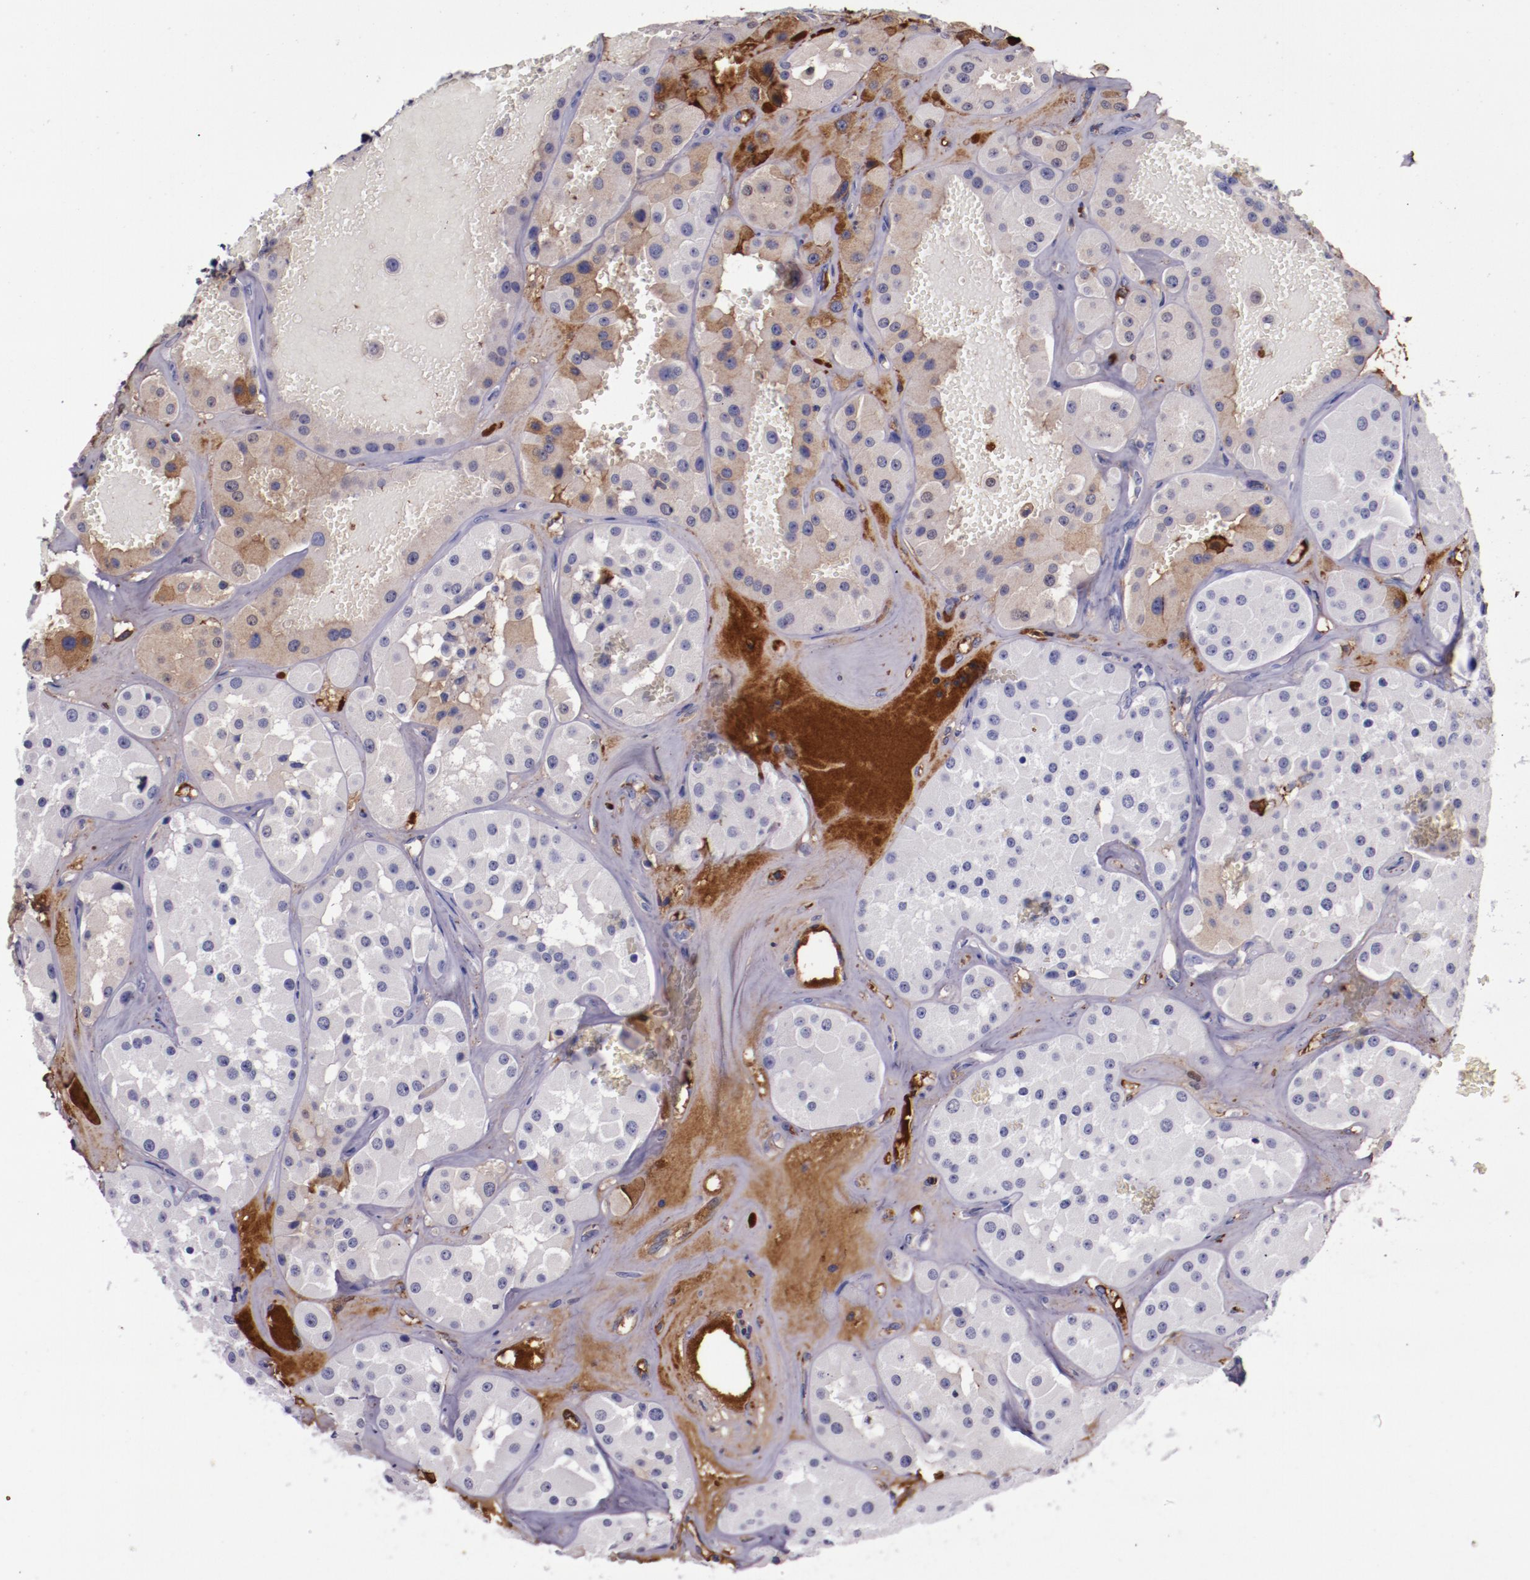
{"staining": {"intensity": "moderate", "quantity": "25%-75%", "location": "cytoplasmic/membranous"}, "tissue": "renal cancer", "cell_type": "Tumor cells", "image_type": "cancer", "snomed": [{"axis": "morphology", "description": "Adenocarcinoma, uncertain malignant potential"}, {"axis": "topography", "description": "Kidney"}], "caption": "Renal cancer (adenocarcinoma,  uncertain malignant potential) stained with immunohistochemistry displays moderate cytoplasmic/membranous positivity in approximately 25%-75% of tumor cells. (Brightfield microscopy of DAB IHC at high magnification).", "gene": "APOH", "patient": {"sex": "male", "age": 63}}